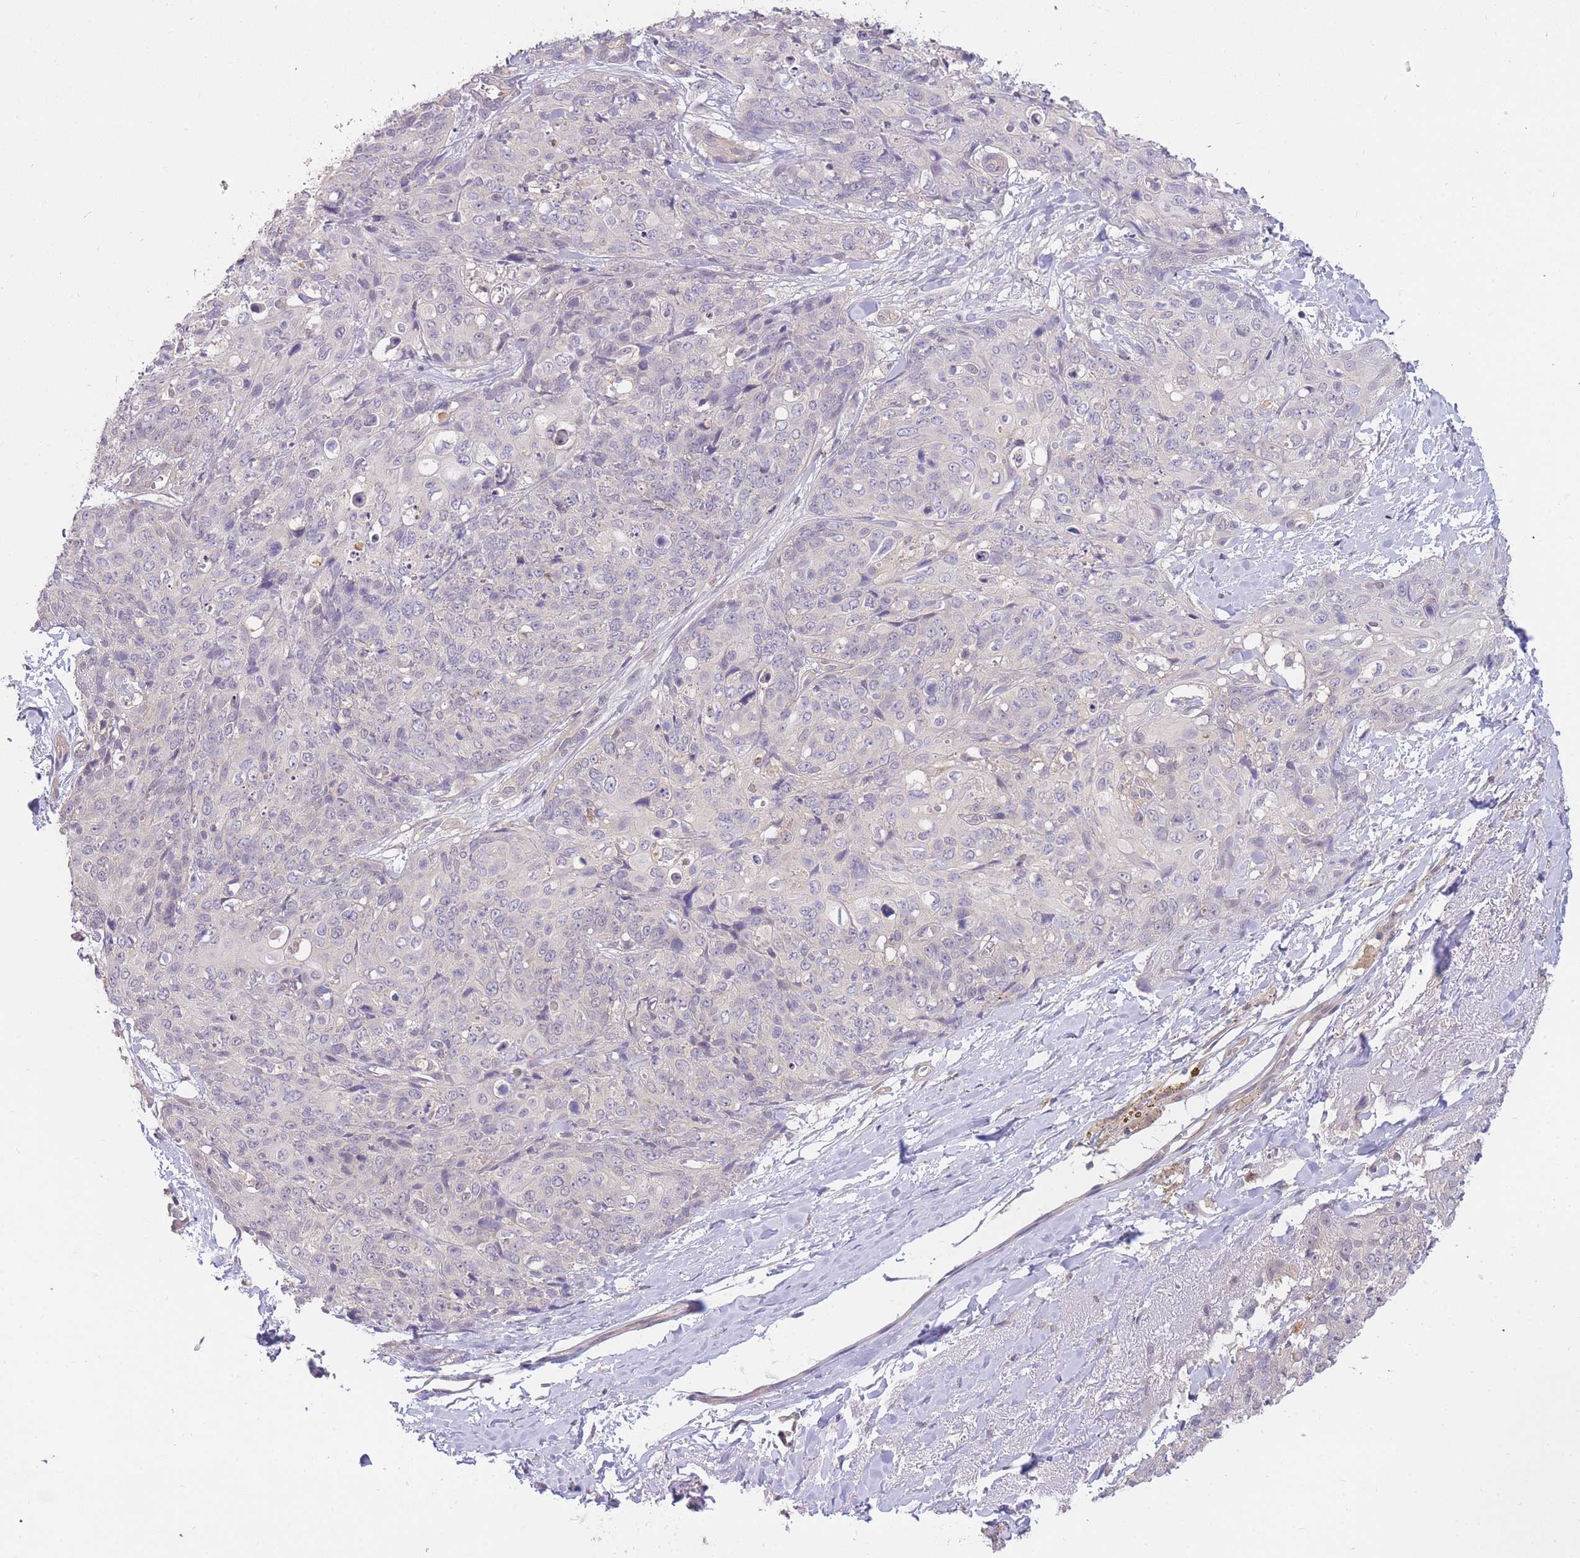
{"staining": {"intensity": "negative", "quantity": "none", "location": "none"}, "tissue": "skin cancer", "cell_type": "Tumor cells", "image_type": "cancer", "snomed": [{"axis": "morphology", "description": "Squamous cell carcinoma, NOS"}, {"axis": "topography", "description": "Skin"}, {"axis": "topography", "description": "Vulva"}], "caption": "Tumor cells are negative for protein expression in human skin squamous cell carcinoma.", "gene": "SMC6", "patient": {"sex": "female", "age": 85}}